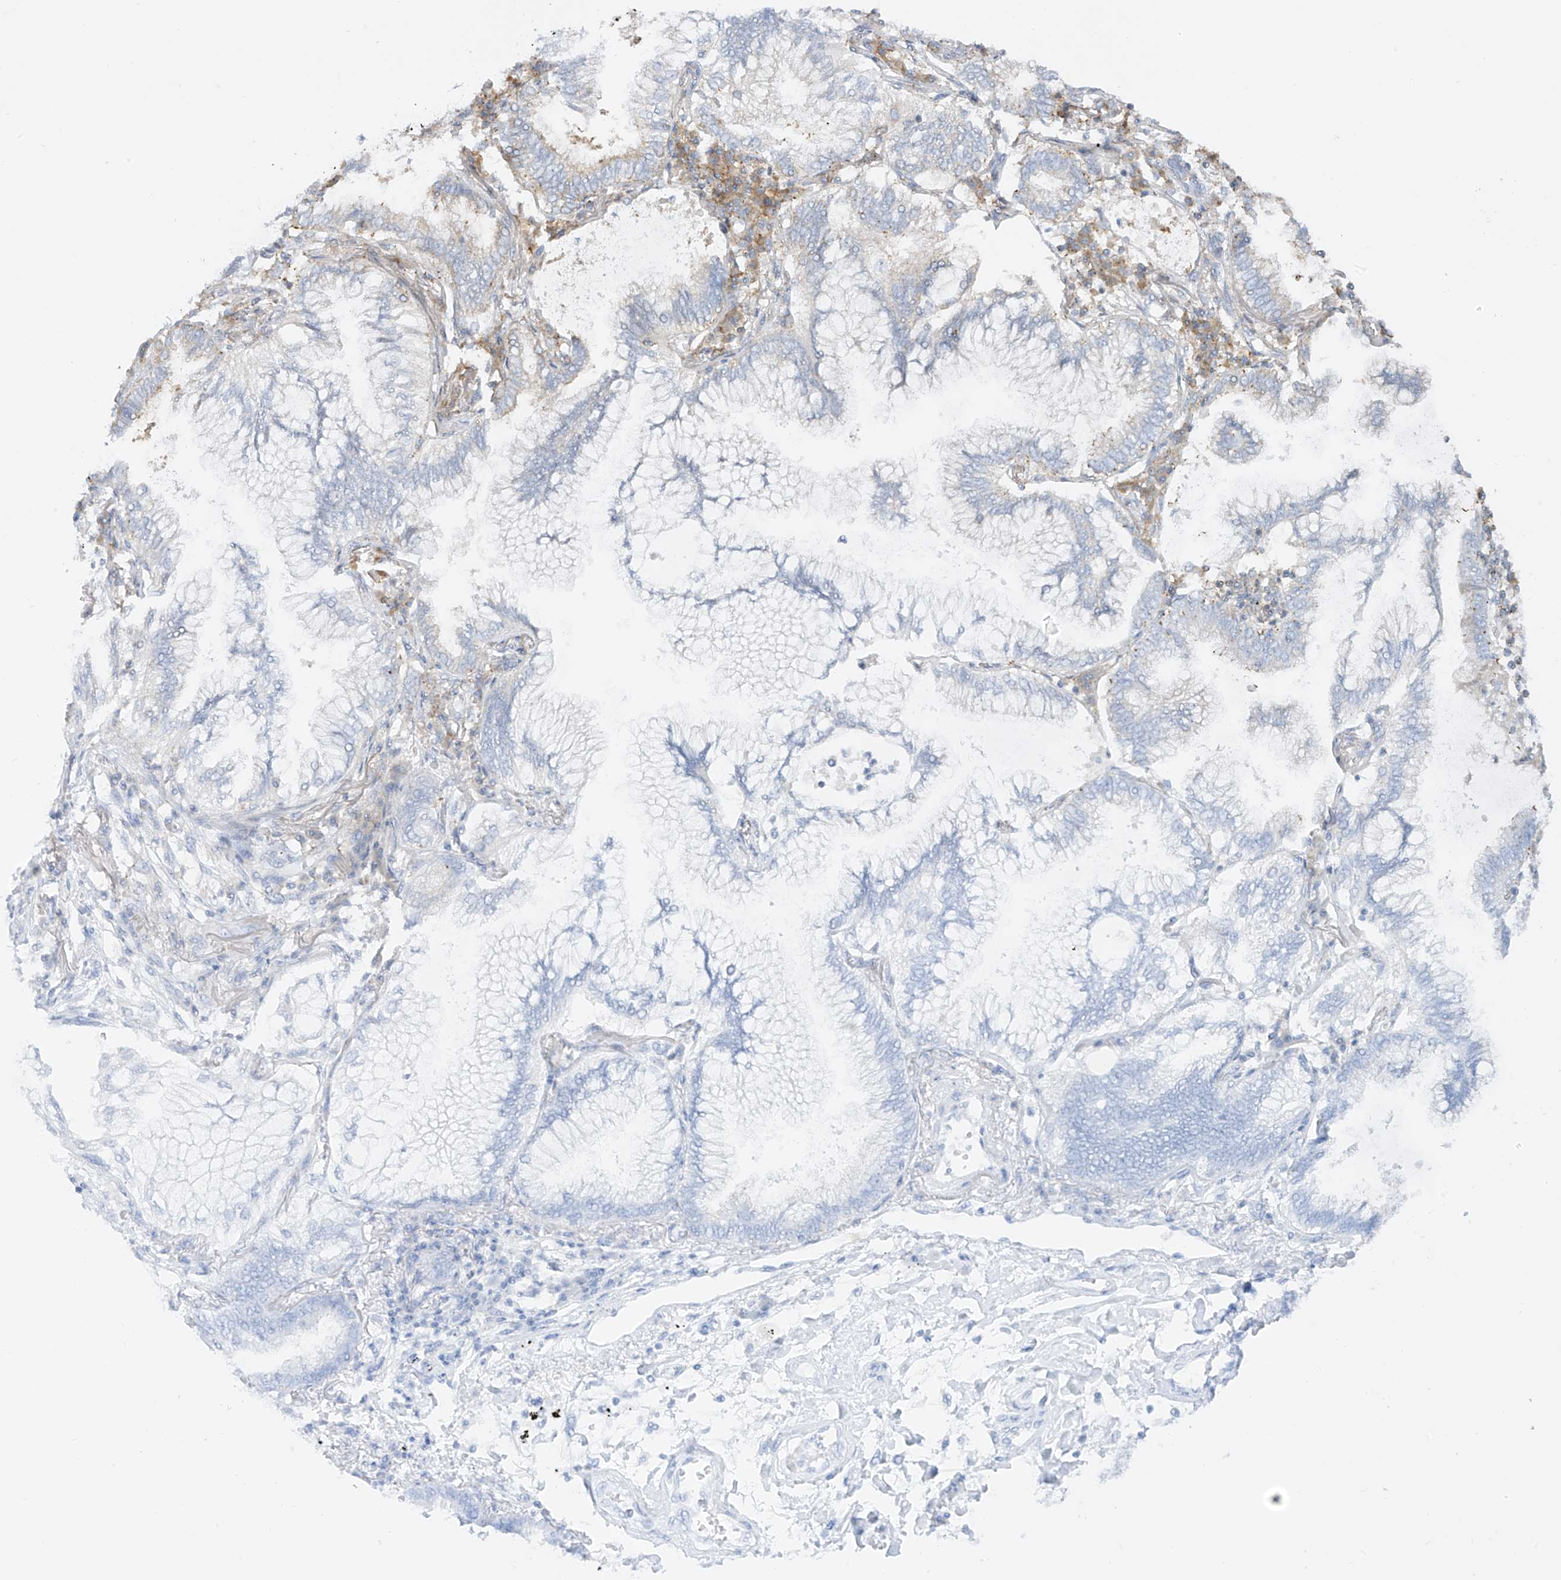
{"staining": {"intensity": "negative", "quantity": "none", "location": "none"}, "tissue": "lung cancer", "cell_type": "Tumor cells", "image_type": "cancer", "snomed": [{"axis": "morphology", "description": "Adenocarcinoma, NOS"}, {"axis": "topography", "description": "Lung"}], "caption": "High magnification brightfield microscopy of lung cancer (adenocarcinoma) stained with DAB (brown) and counterstained with hematoxylin (blue): tumor cells show no significant expression. Brightfield microscopy of immunohistochemistry stained with DAB (3,3'-diaminobenzidine) (brown) and hematoxylin (blue), captured at high magnification.", "gene": "XKR3", "patient": {"sex": "female", "age": 70}}